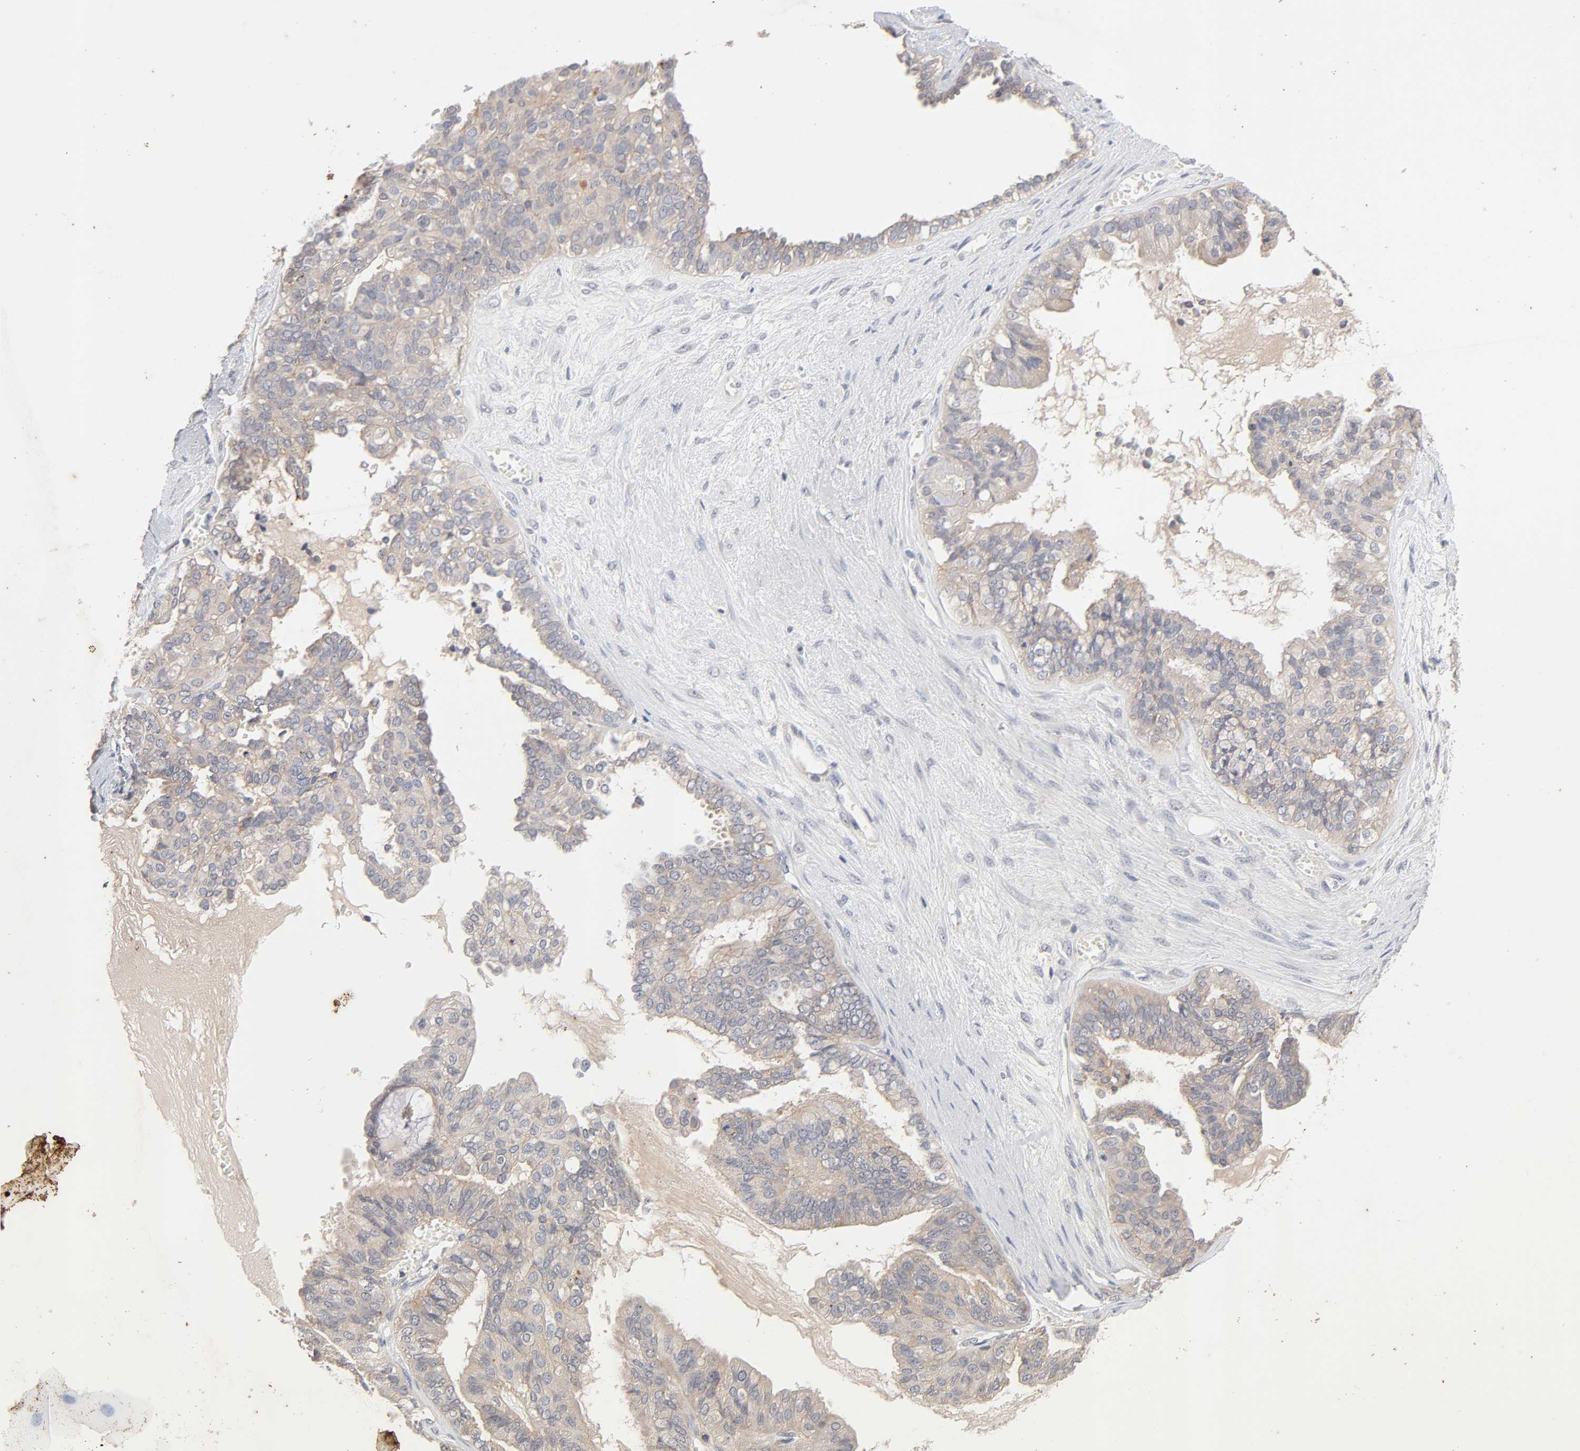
{"staining": {"intensity": "weak", "quantity": "25%-75%", "location": "cytoplasmic/membranous"}, "tissue": "ovarian cancer", "cell_type": "Tumor cells", "image_type": "cancer", "snomed": [{"axis": "morphology", "description": "Carcinoma, NOS"}, {"axis": "morphology", "description": "Carcinoma, endometroid"}, {"axis": "topography", "description": "Ovary"}], "caption": "Ovarian cancer (carcinoma) stained for a protein (brown) demonstrates weak cytoplasmic/membranous positive expression in about 25%-75% of tumor cells.", "gene": "CXADR", "patient": {"sex": "female", "age": 50}}